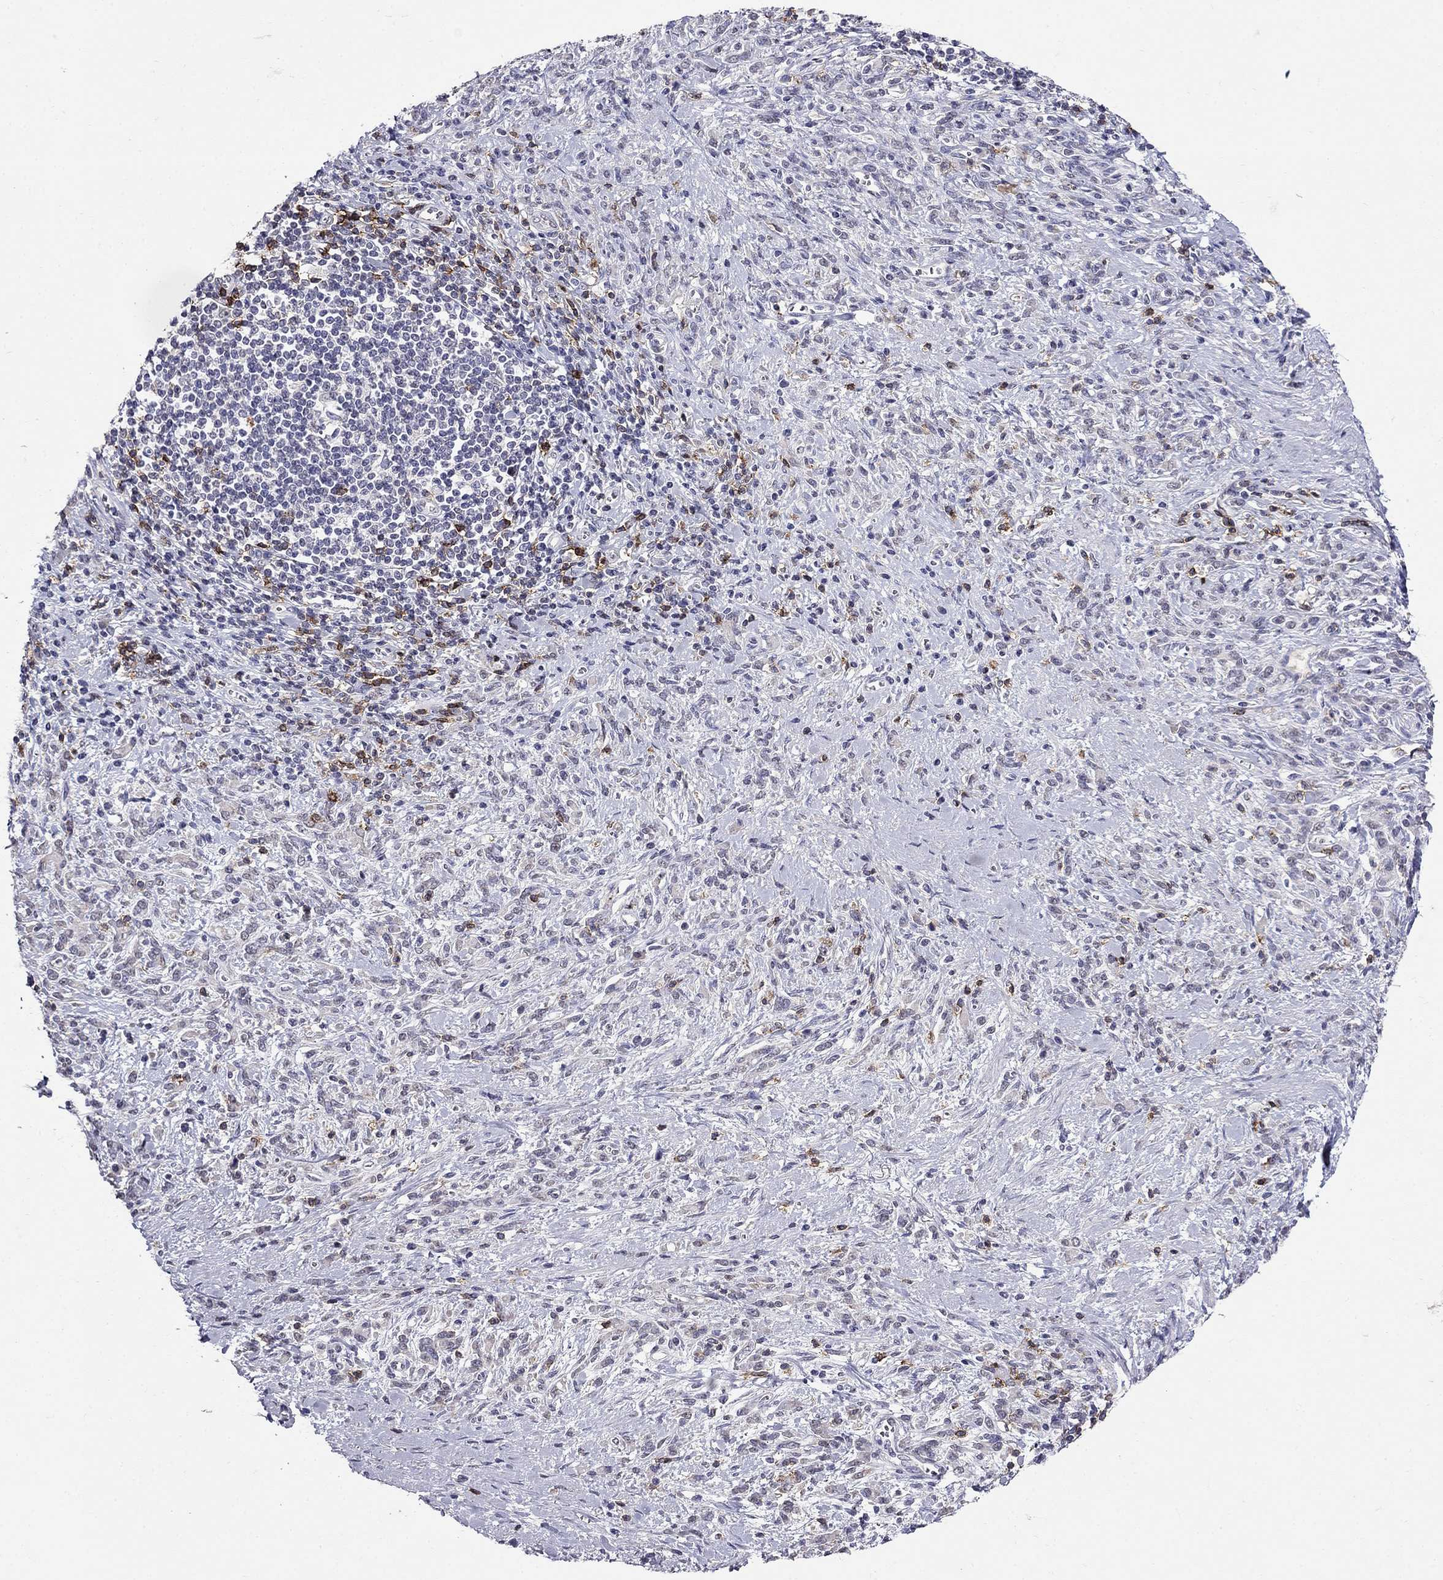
{"staining": {"intensity": "negative", "quantity": "none", "location": "none"}, "tissue": "stomach cancer", "cell_type": "Tumor cells", "image_type": "cancer", "snomed": [{"axis": "morphology", "description": "Adenocarcinoma, NOS"}, {"axis": "topography", "description": "Stomach"}], "caption": "The photomicrograph shows no staining of tumor cells in stomach adenocarcinoma. The staining was performed using DAB (3,3'-diaminobenzidine) to visualize the protein expression in brown, while the nuclei were stained in blue with hematoxylin (Magnification: 20x).", "gene": "CD8B", "patient": {"sex": "female", "age": 57}}